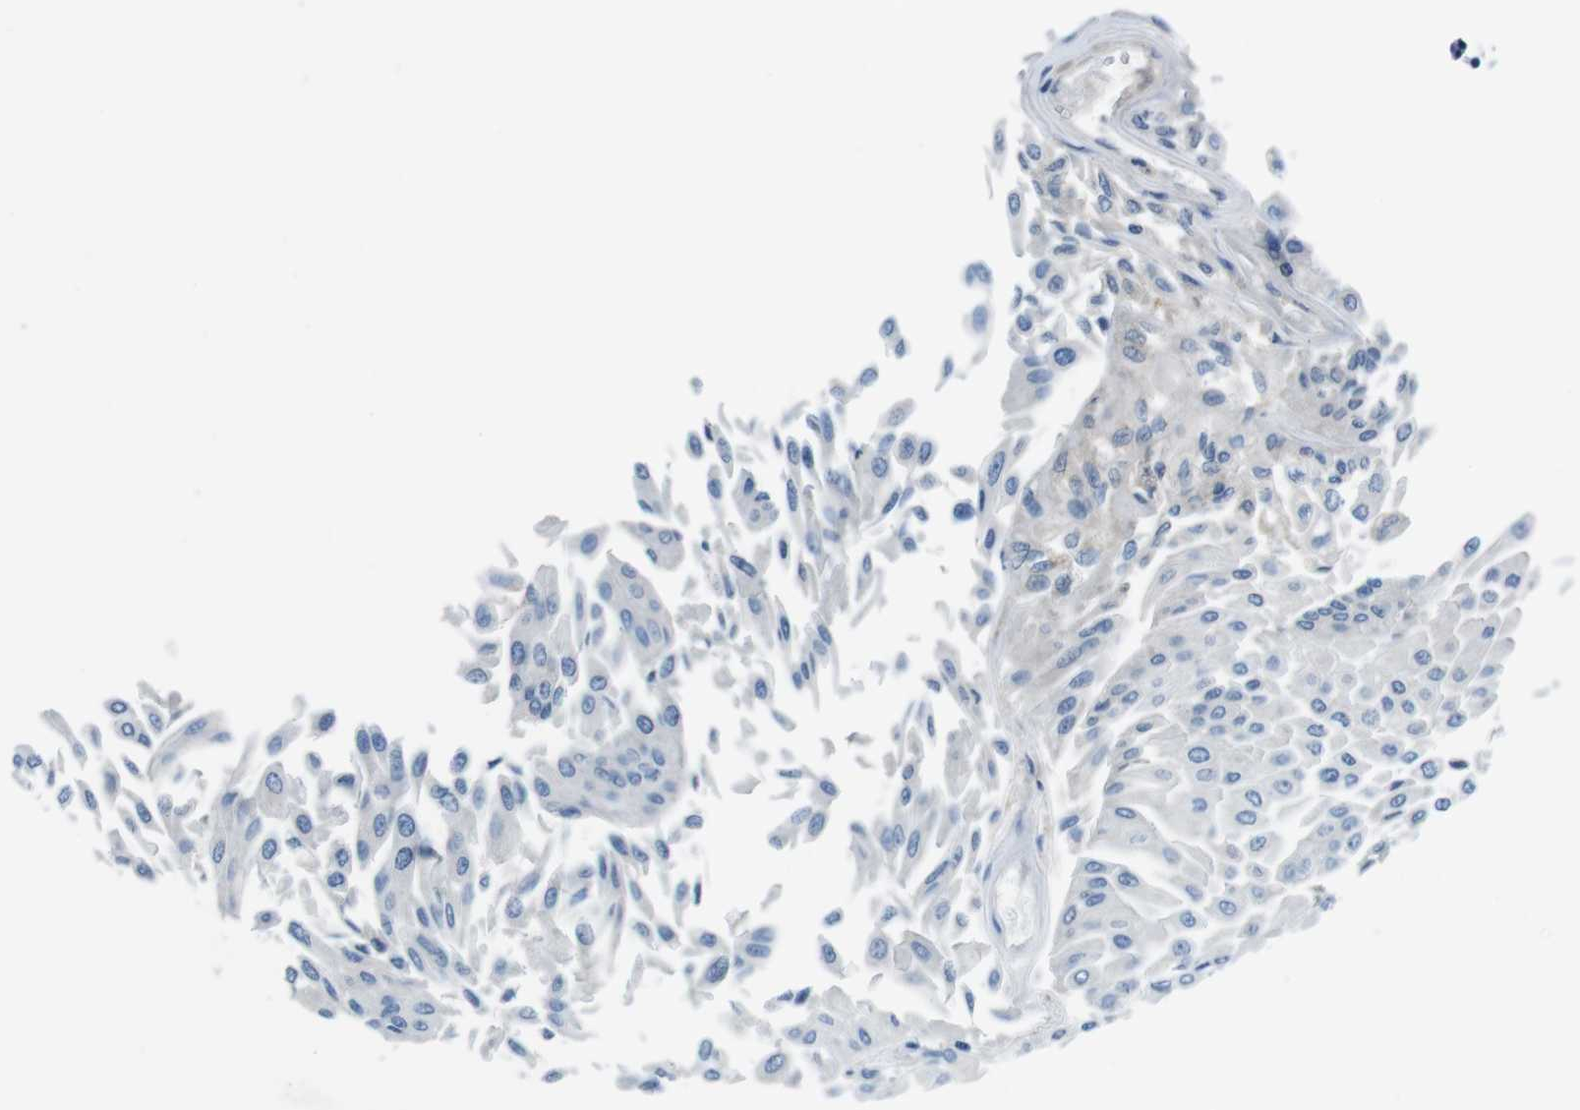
{"staining": {"intensity": "negative", "quantity": "none", "location": "none"}, "tissue": "urothelial cancer", "cell_type": "Tumor cells", "image_type": "cancer", "snomed": [{"axis": "morphology", "description": "Urothelial carcinoma, Low grade"}, {"axis": "topography", "description": "Urinary bladder"}], "caption": "This is a image of immunohistochemistry (IHC) staining of urothelial carcinoma (low-grade), which shows no positivity in tumor cells.", "gene": "TULP3", "patient": {"sex": "male", "age": 67}}